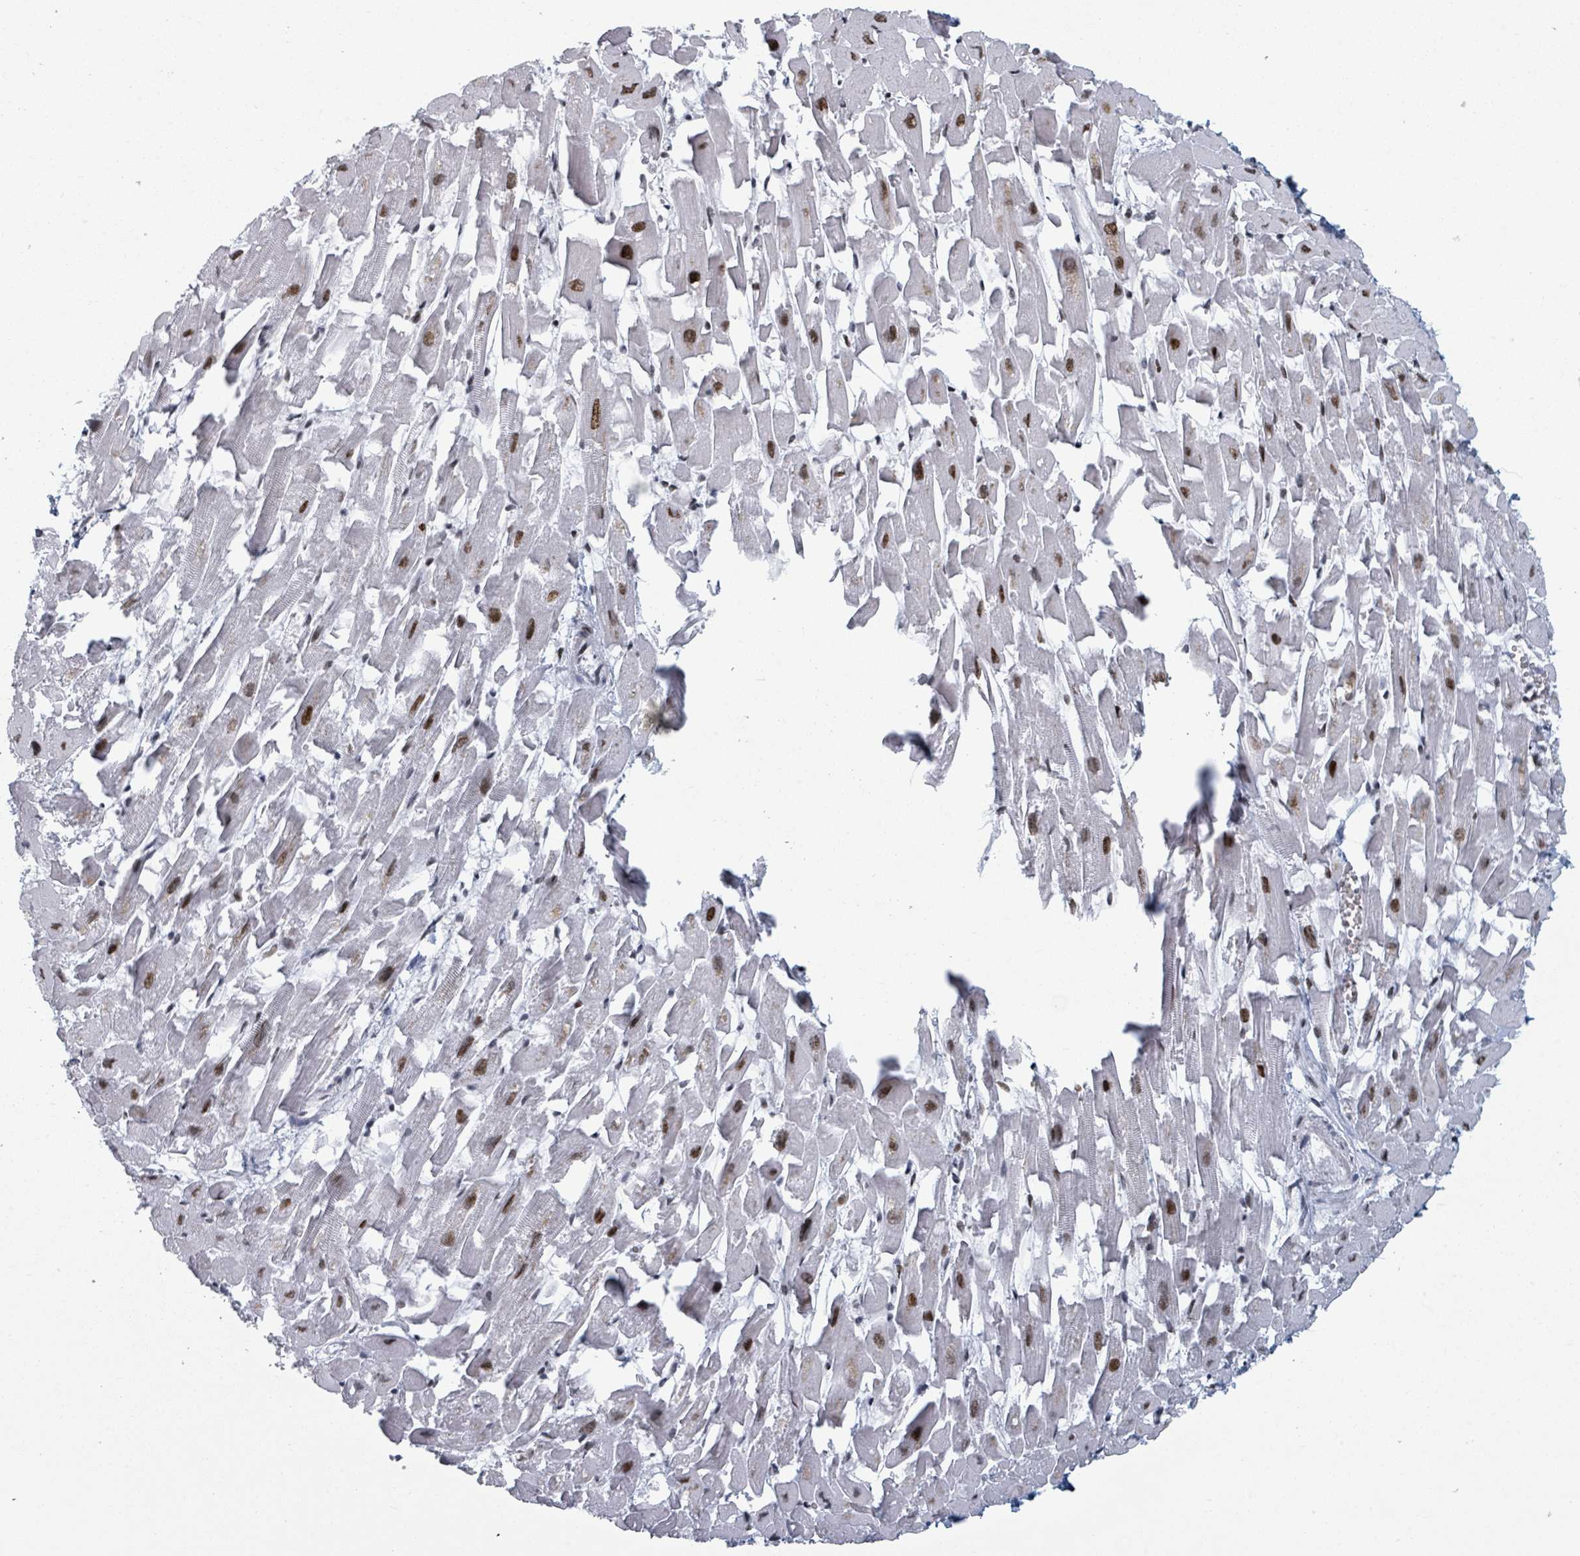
{"staining": {"intensity": "strong", "quantity": ">75%", "location": "nuclear"}, "tissue": "heart muscle", "cell_type": "Cardiomyocytes", "image_type": "normal", "snomed": [{"axis": "morphology", "description": "Normal tissue, NOS"}, {"axis": "topography", "description": "Heart"}], "caption": "High-power microscopy captured an IHC micrograph of normal heart muscle, revealing strong nuclear expression in about >75% of cardiomyocytes.", "gene": "DHX16", "patient": {"sex": "female", "age": 64}}